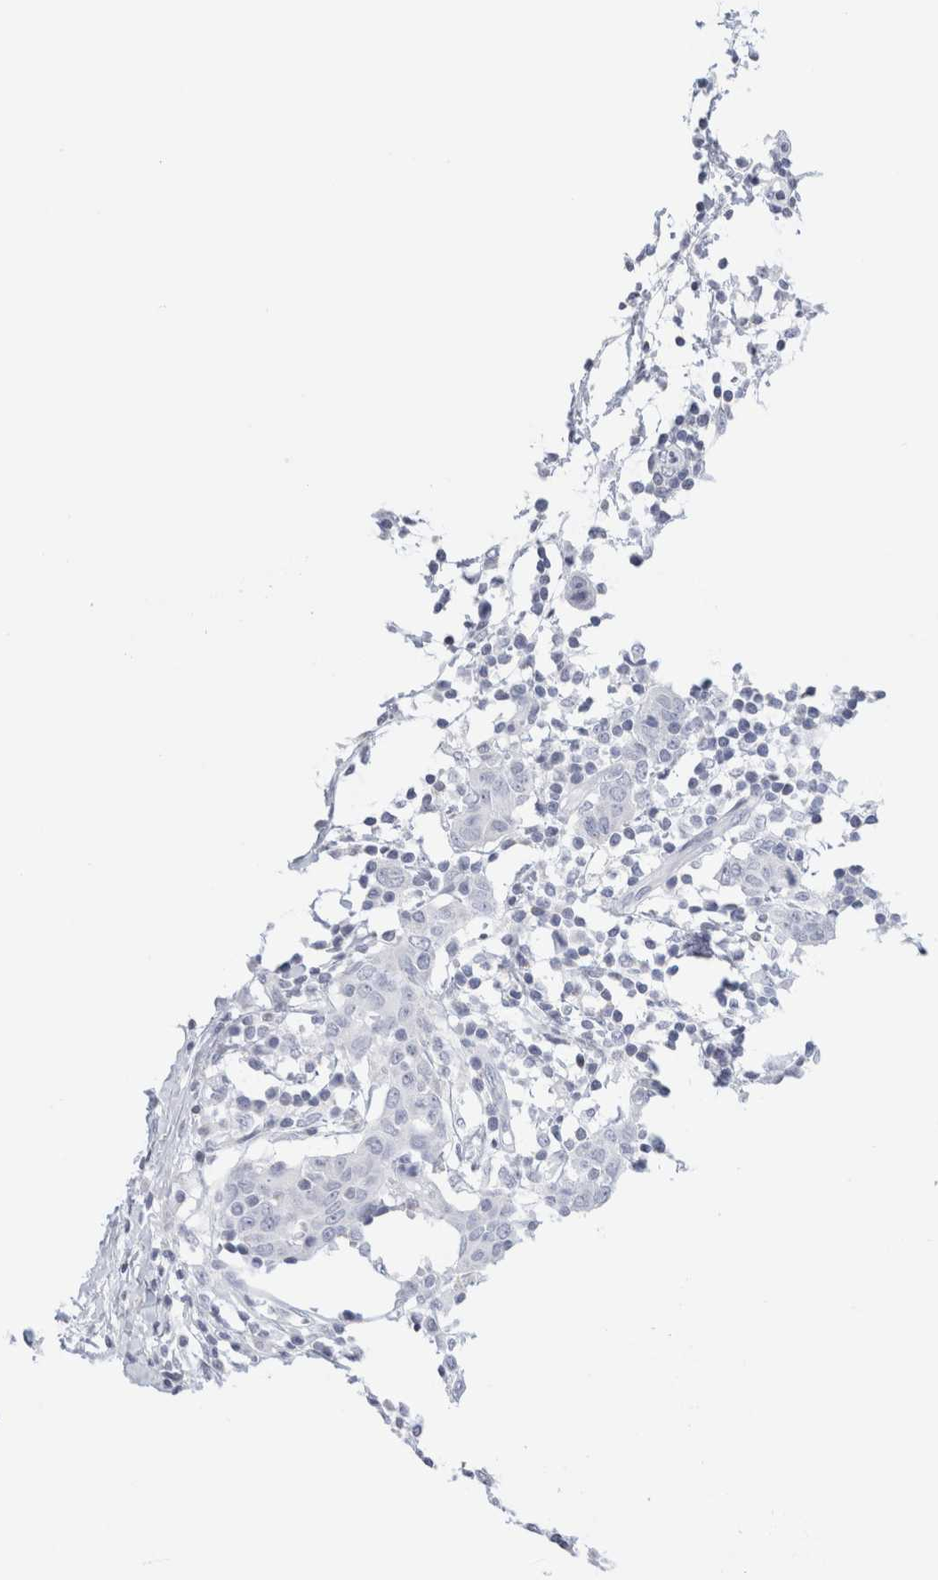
{"staining": {"intensity": "negative", "quantity": "none", "location": "none"}, "tissue": "breast cancer", "cell_type": "Tumor cells", "image_type": "cancer", "snomed": [{"axis": "morphology", "description": "Normal tissue, NOS"}, {"axis": "morphology", "description": "Duct carcinoma"}, {"axis": "topography", "description": "Breast"}], "caption": "Human infiltrating ductal carcinoma (breast) stained for a protein using immunohistochemistry exhibits no positivity in tumor cells.", "gene": "ECHDC2", "patient": {"sex": "female", "age": 37}}